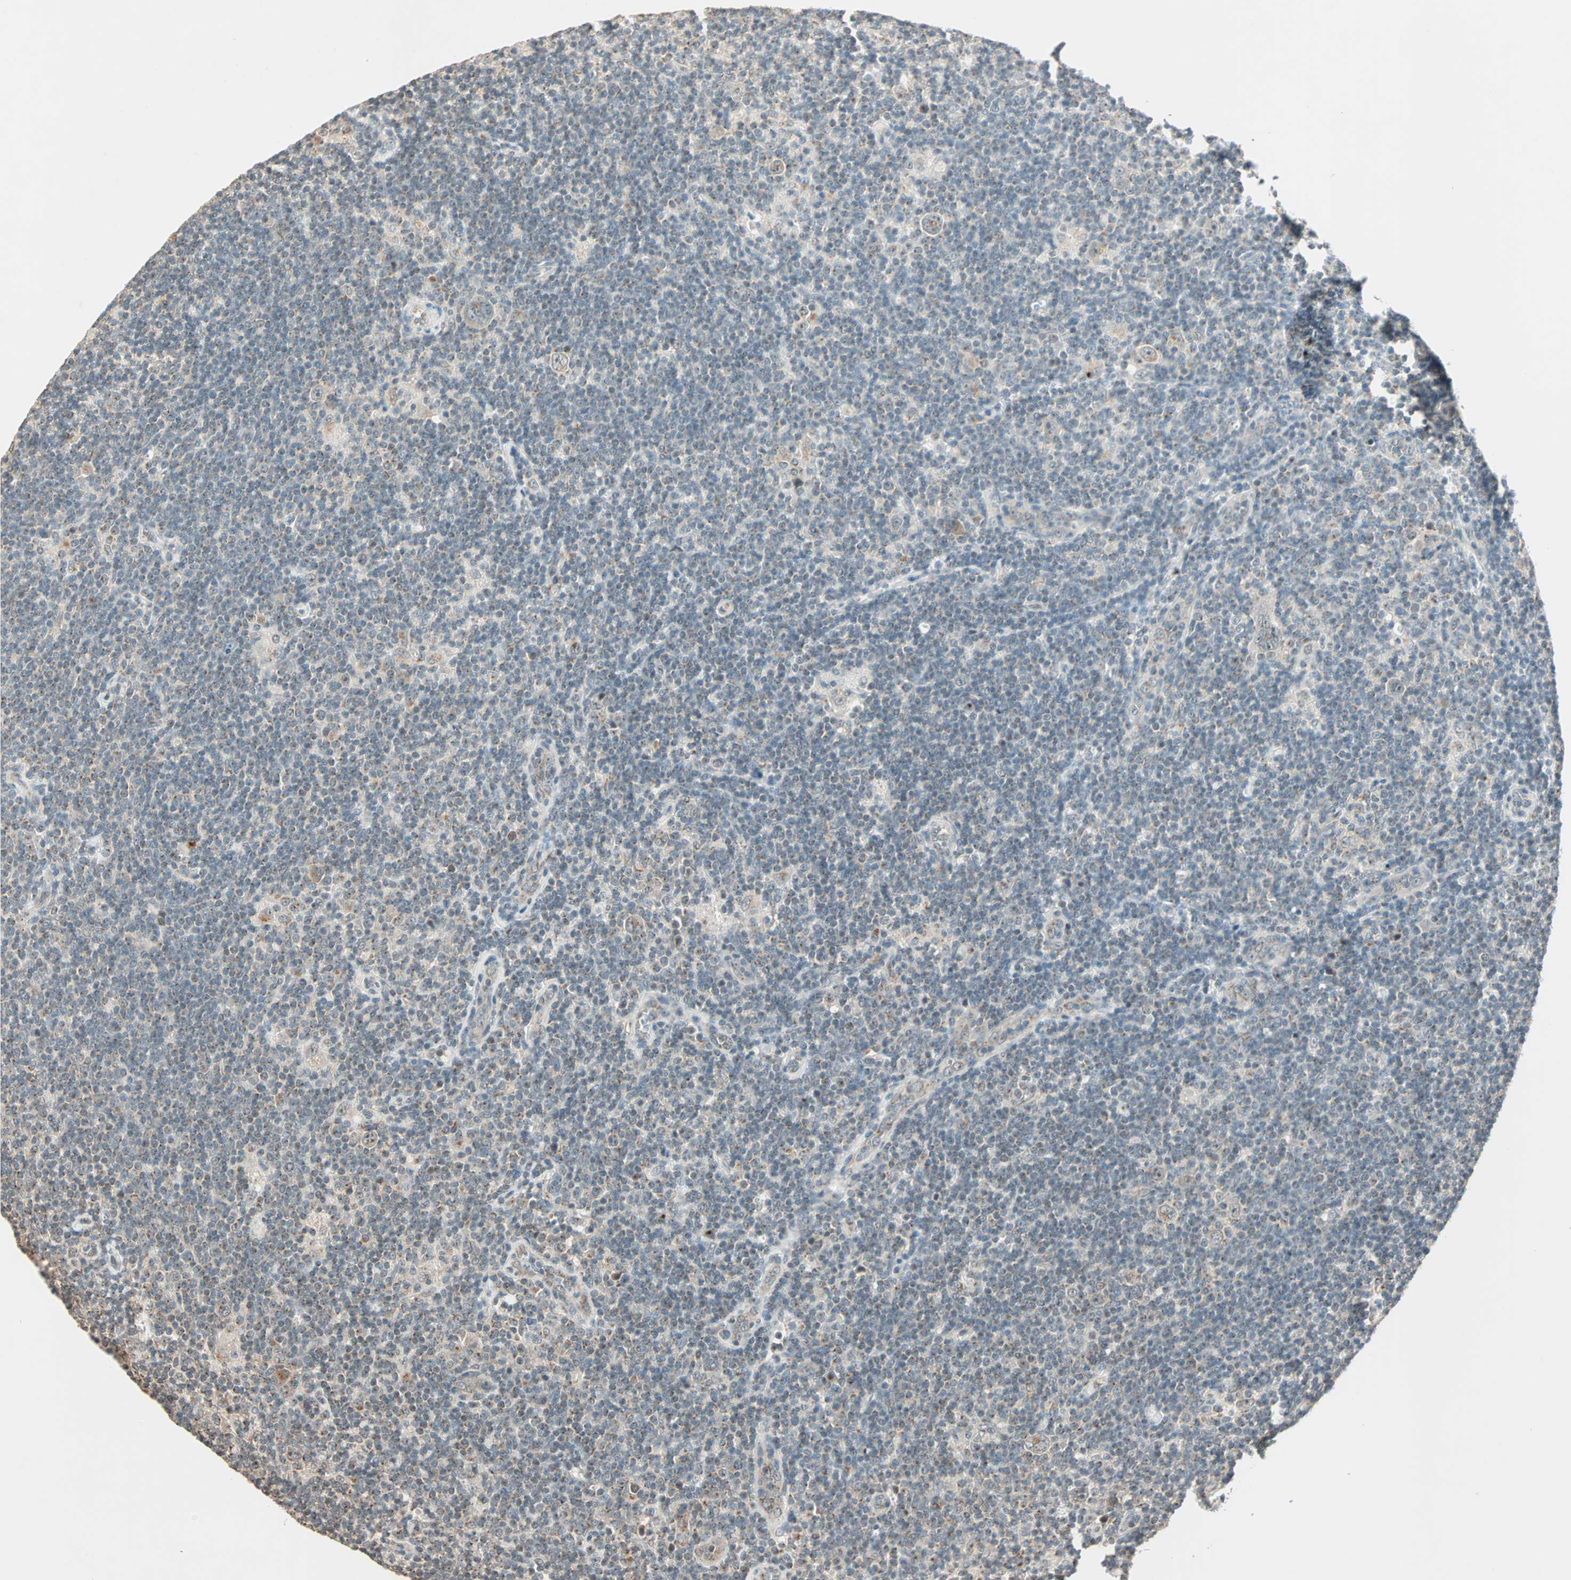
{"staining": {"intensity": "weak", "quantity": "25%-75%", "location": "cytoplasmic/membranous"}, "tissue": "lymphoma", "cell_type": "Tumor cells", "image_type": "cancer", "snomed": [{"axis": "morphology", "description": "Hodgkin's disease, NOS"}, {"axis": "topography", "description": "Lymph node"}], "caption": "About 25%-75% of tumor cells in lymphoma demonstrate weak cytoplasmic/membranous protein staining as visualized by brown immunohistochemical staining.", "gene": "PRDM2", "patient": {"sex": "female", "age": 57}}